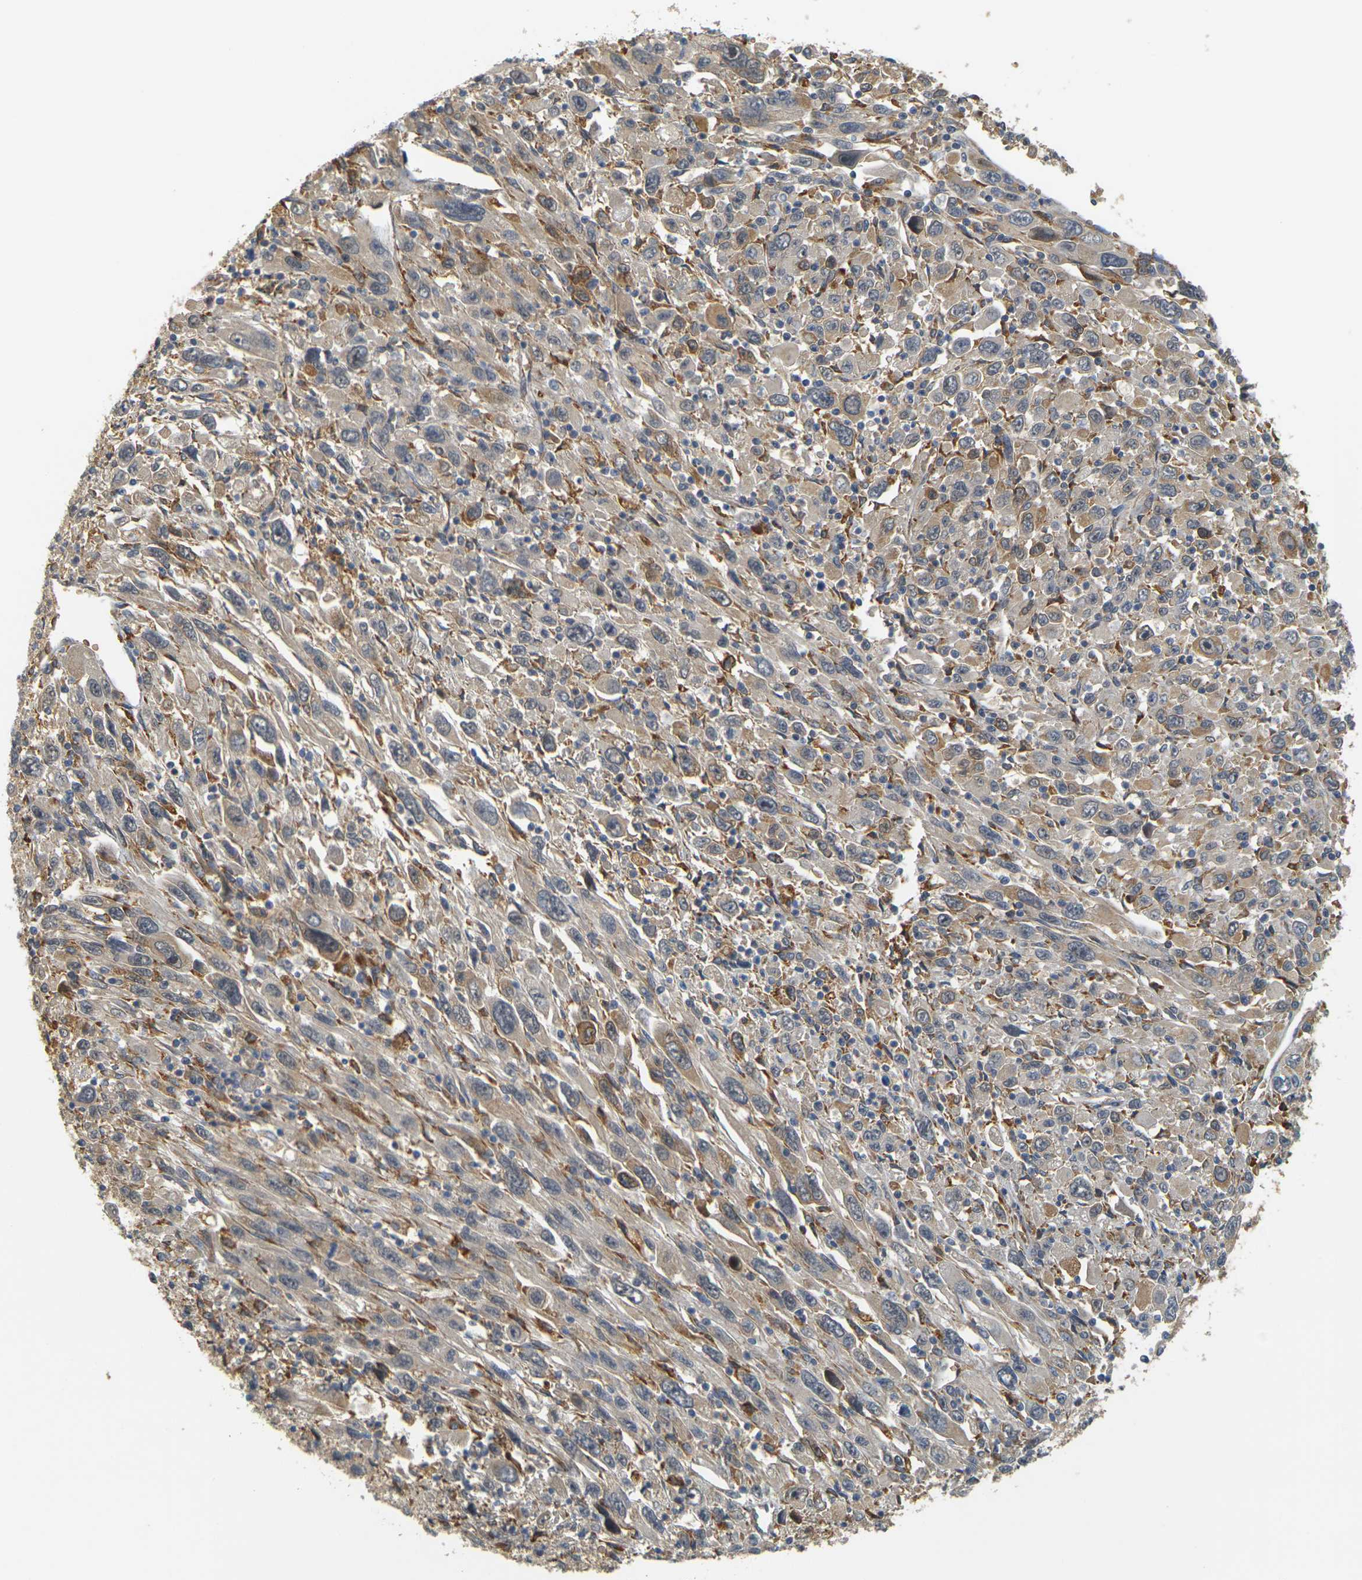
{"staining": {"intensity": "weak", "quantity": "<25%", "location": "cytoplasmic/membranous"}, "tissue": "melanoma", "cell_type": "Tumor cells", "image_type": "cancer", "snomed": [{"axis": "morphology", "description": "Malignant melanoma, Metastatic site"}, {"axis": "topography", "description": "Skin"}], "caption": "Immunohistochemical staining of human malignant melanoma (metastatic site) shows no significant positivity in tumor cells.", "gene": "MEGF9", "patient": {"sex": "female", "age": 56}}